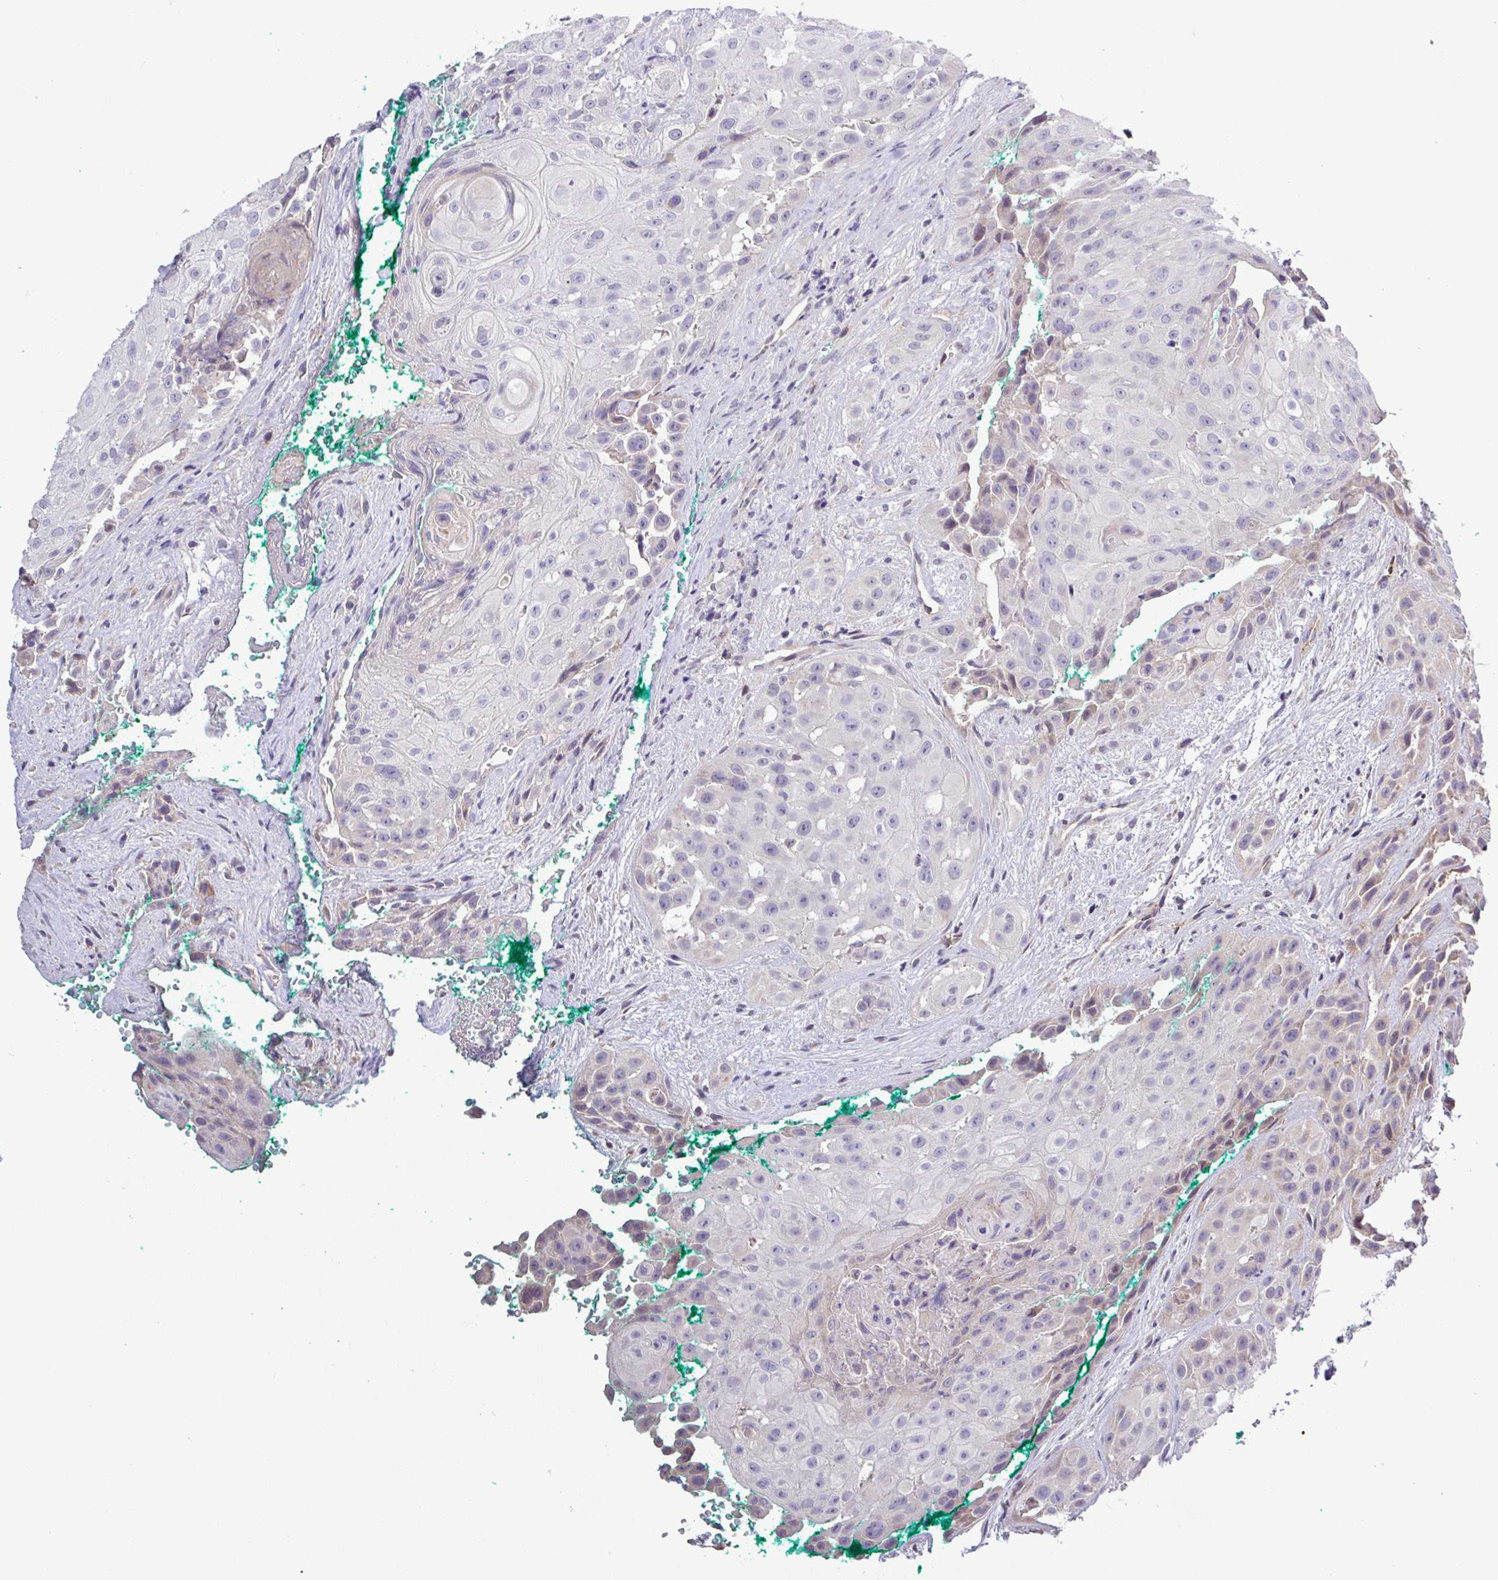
{"staining": {"intensity": "negative", "quantity": "none", "location": "none"}, "tissue": "head and neck cancer", "cell_type": "Tumor cells", "image_type": "cancer", "snomed": [{"axis": "morphology", "description": "Squamous cell carcinoma, NOS"}, {"axis": "topography", "description": "Head-Neck"}], "caption": "Tumor cells are negative for protein expression in human head and neck cancer (squamous cell carcinoma).", "gene": "SFTPB", "patient": {"sex": "male", "age": 83}}